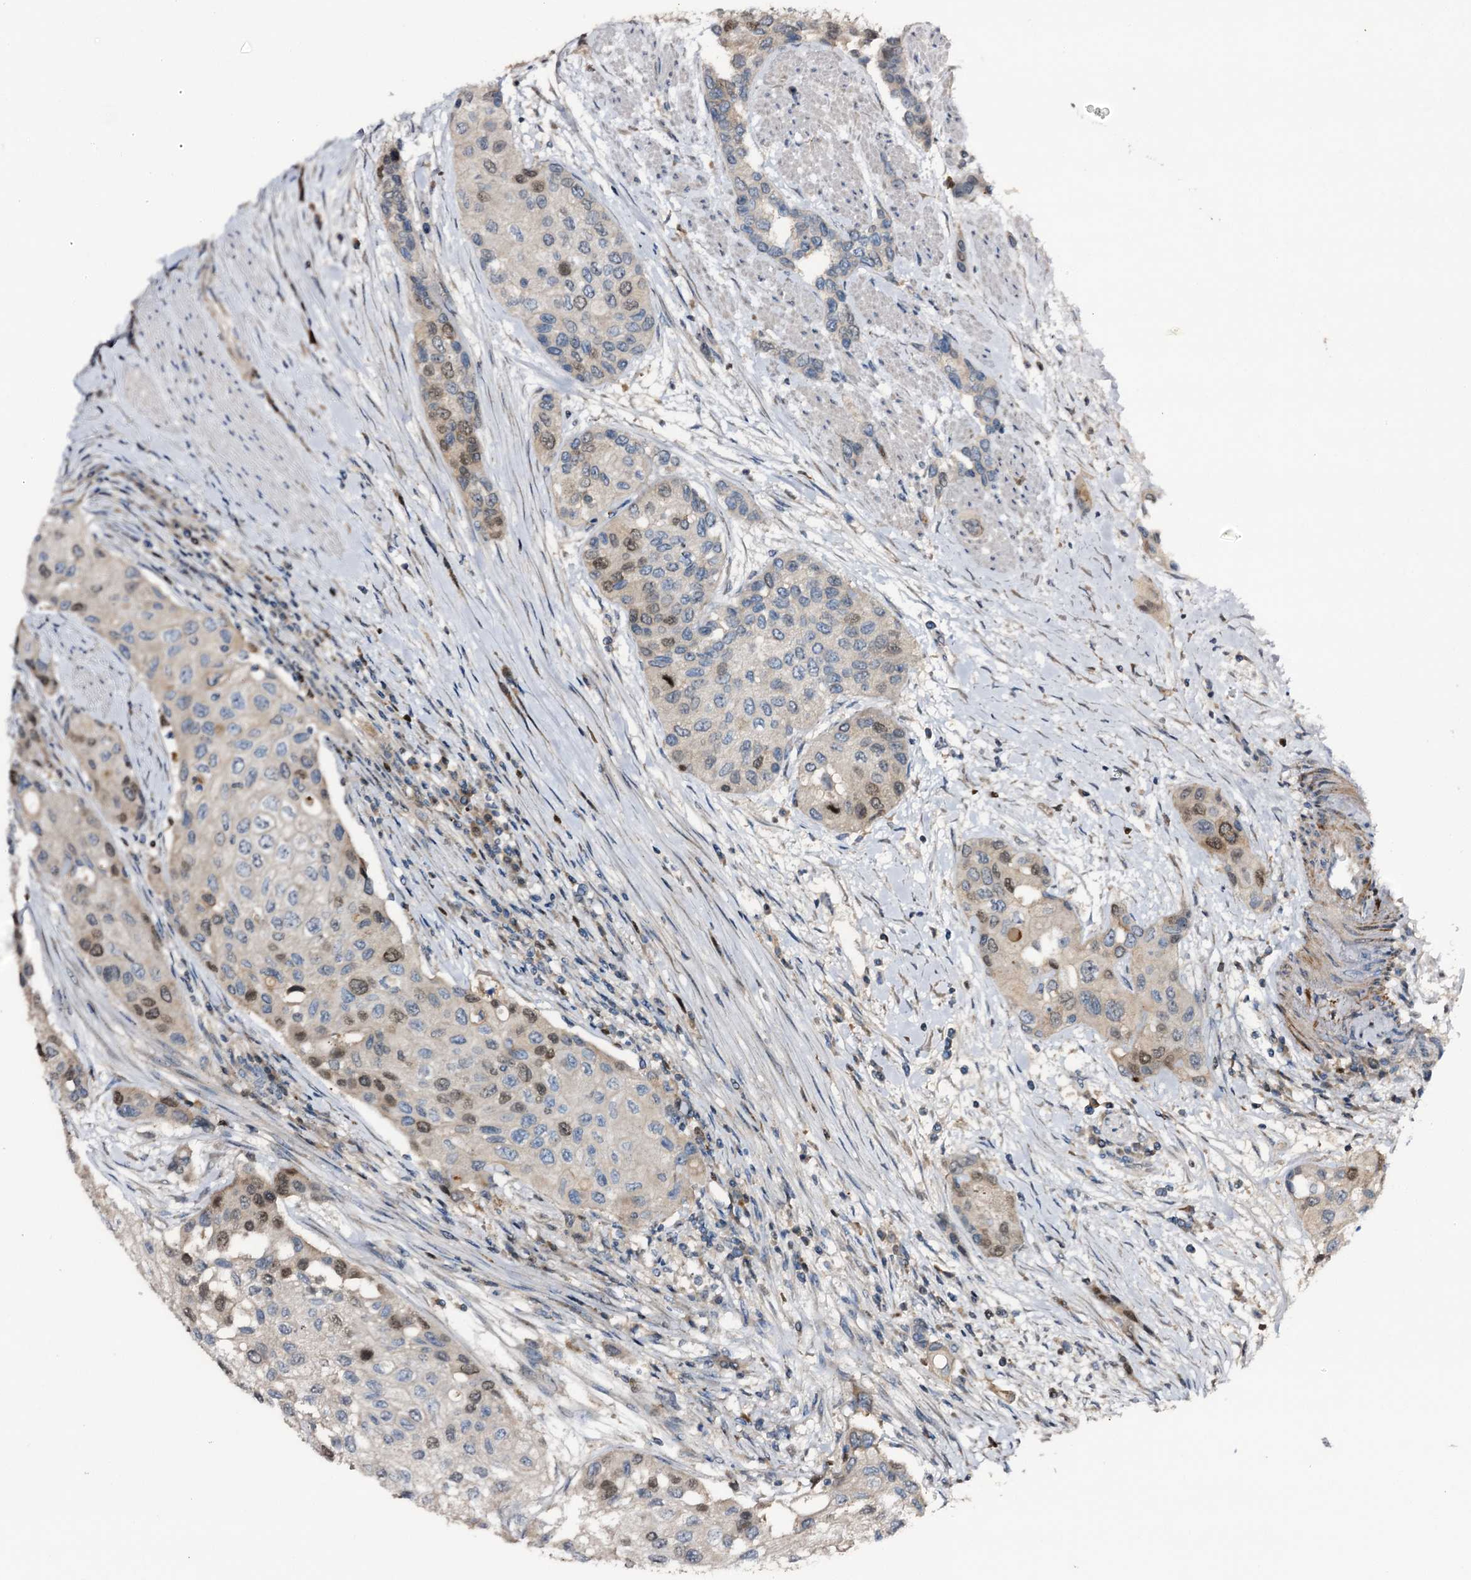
{"staining": {"intensity": "moderate", "quantity": "<25%", "location": "nuclear"}, "tissue": "urothelial cancer", "cell_type": "Tumor cells", "image_type": "cancer", "snomed": [{"axis": "morphology", "description": "Normal tissue, NOS"}, {"axis": "morphology", "description": "Urothelial carcinoma, High grade"}, {"axis": "topography", "description": "Vascular tissue"}, {"axis": "topography", "description": "Urinary bladder"}], "caption": "The immunohistochemical stain shows moderate nuclear staining in tumor cells of urothelial cancer tissue.", "gene": "NCAPD2", "patient": {"sex": "female", "age": 56}}